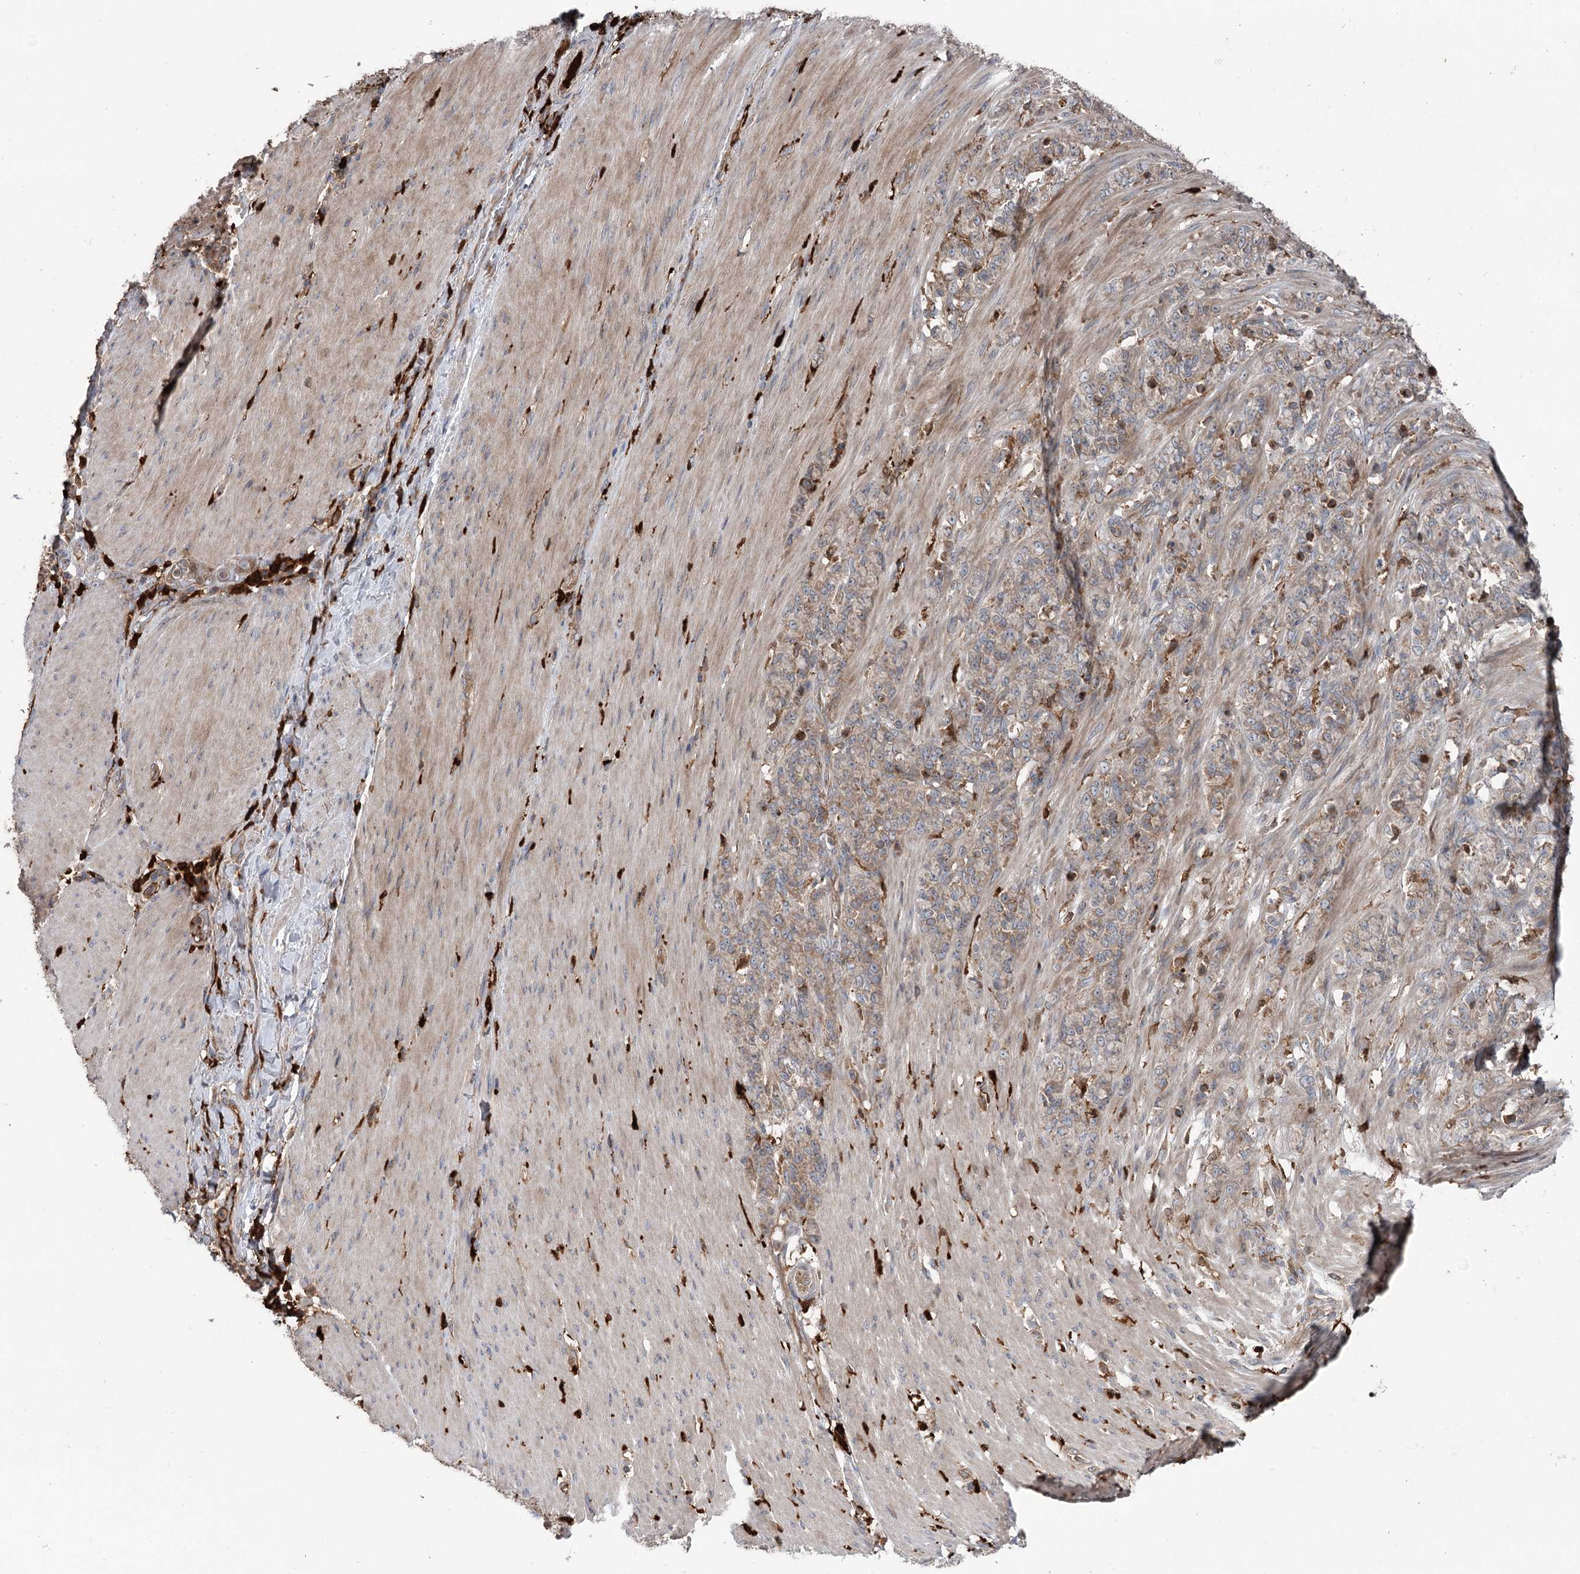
{"staining": {"intensity": "weak", "quantity": "25%-75%", "location": "cytoplasmic/membranous"}, "tissue": "stomach cancer", "cell_type": "Tumor cells", "image_type": "cancer", "snomed": [{"axis": "morphology", "description": "Adenocarcinoma, NOS"}, {"axis": "topography", "description": "Stomach"}], "caption": "Weak cytoplasmic/membranous staining is present in approximately 25%-75% of tumor cells in stomach cancer (adenocarcinoma).", "gene": "PPP1R21", "patient": {"sex": "female", "age": 79}}